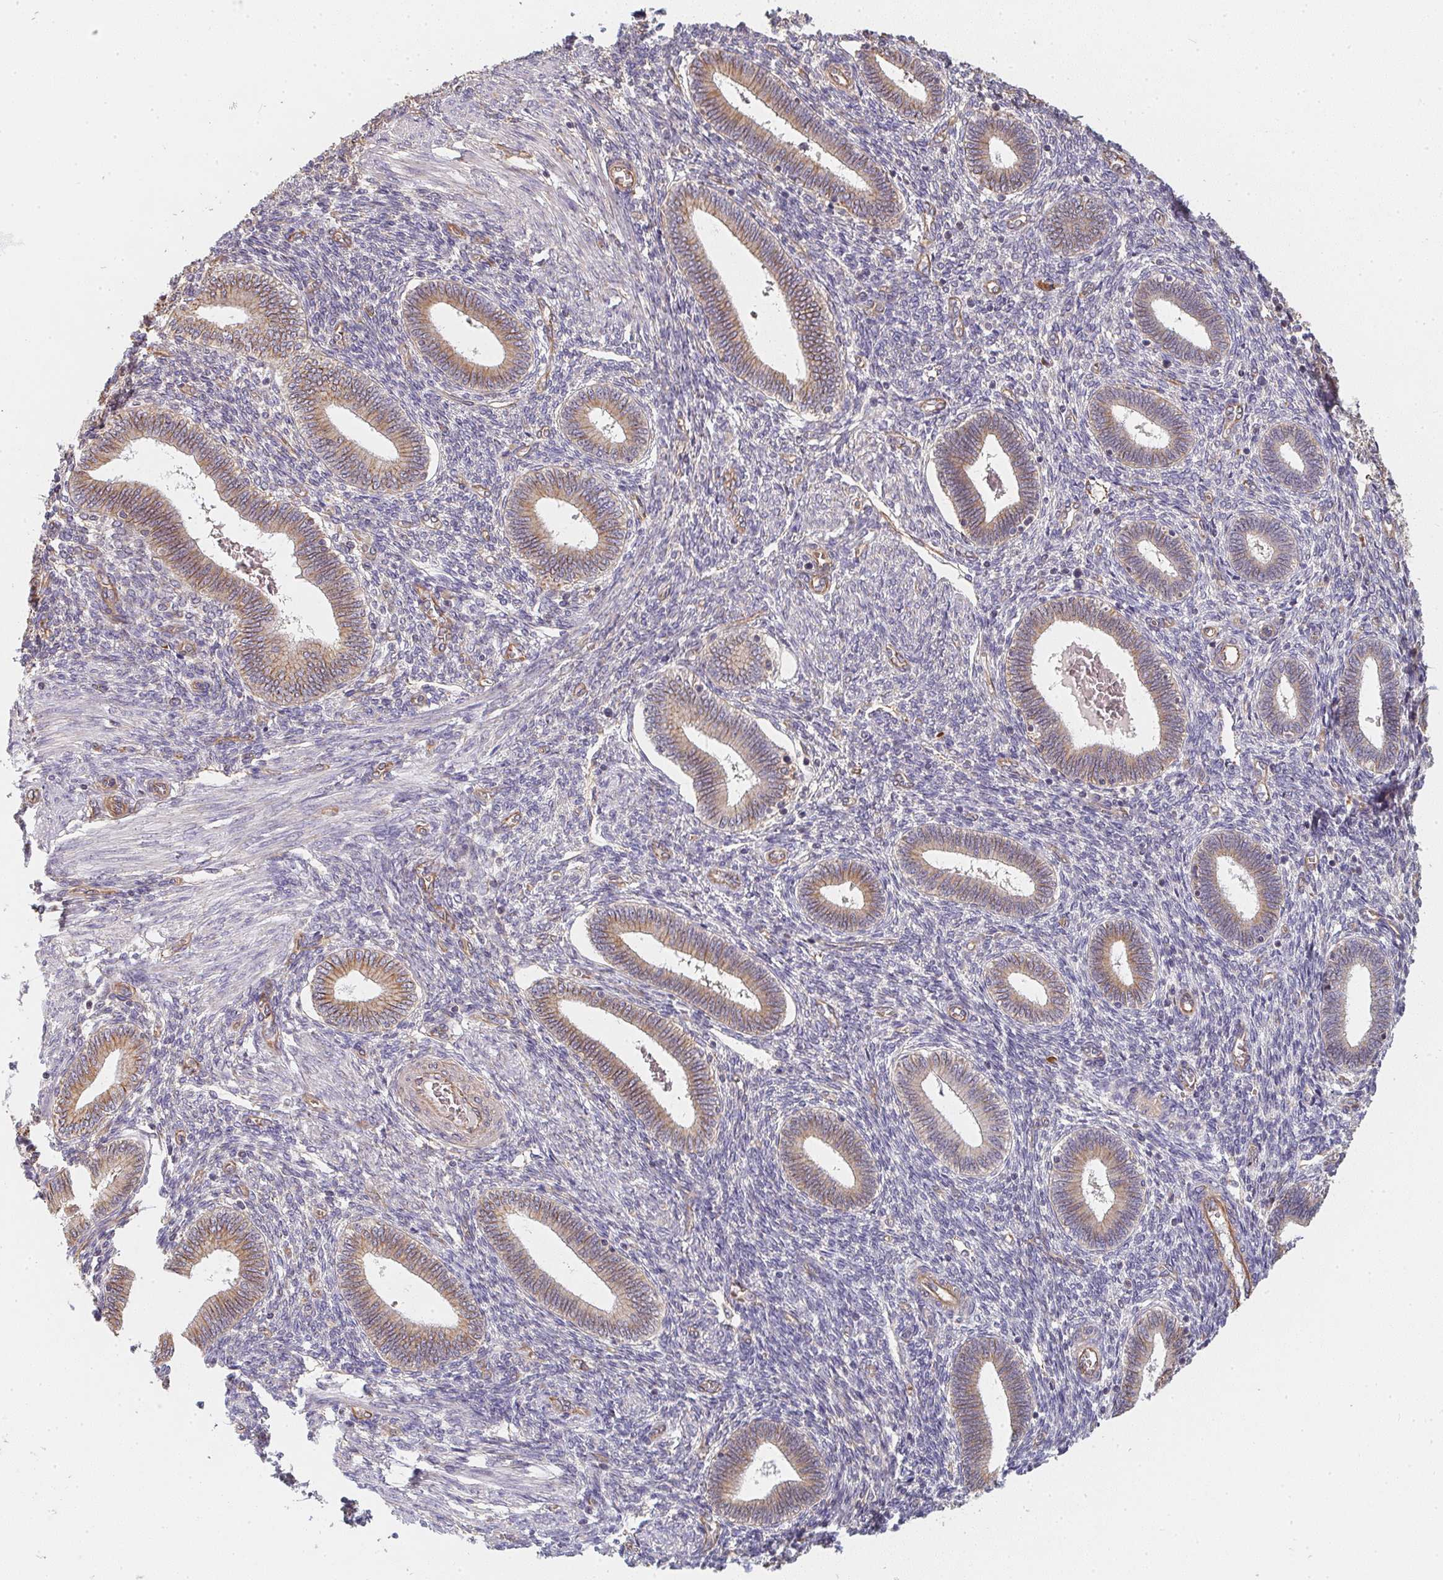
{"staining": {"intensity": "negative", "quantity": "none", "location": "none"}, "tissue": "endometrium", "cell_type": "Cells in endometrial stroma", "image_type": "normal", "snomed": [{"axis": "morphology", "description": "Normal tissue, NOS"}, {"axis": "topography", "description": "Endometrium"}], "caption": "Endometrium stained for a protein using IHC reveals no expression cells in endometrial stroma.", "gene": "TBKBP1", "patient": {"sex": "female", "age": 42}}